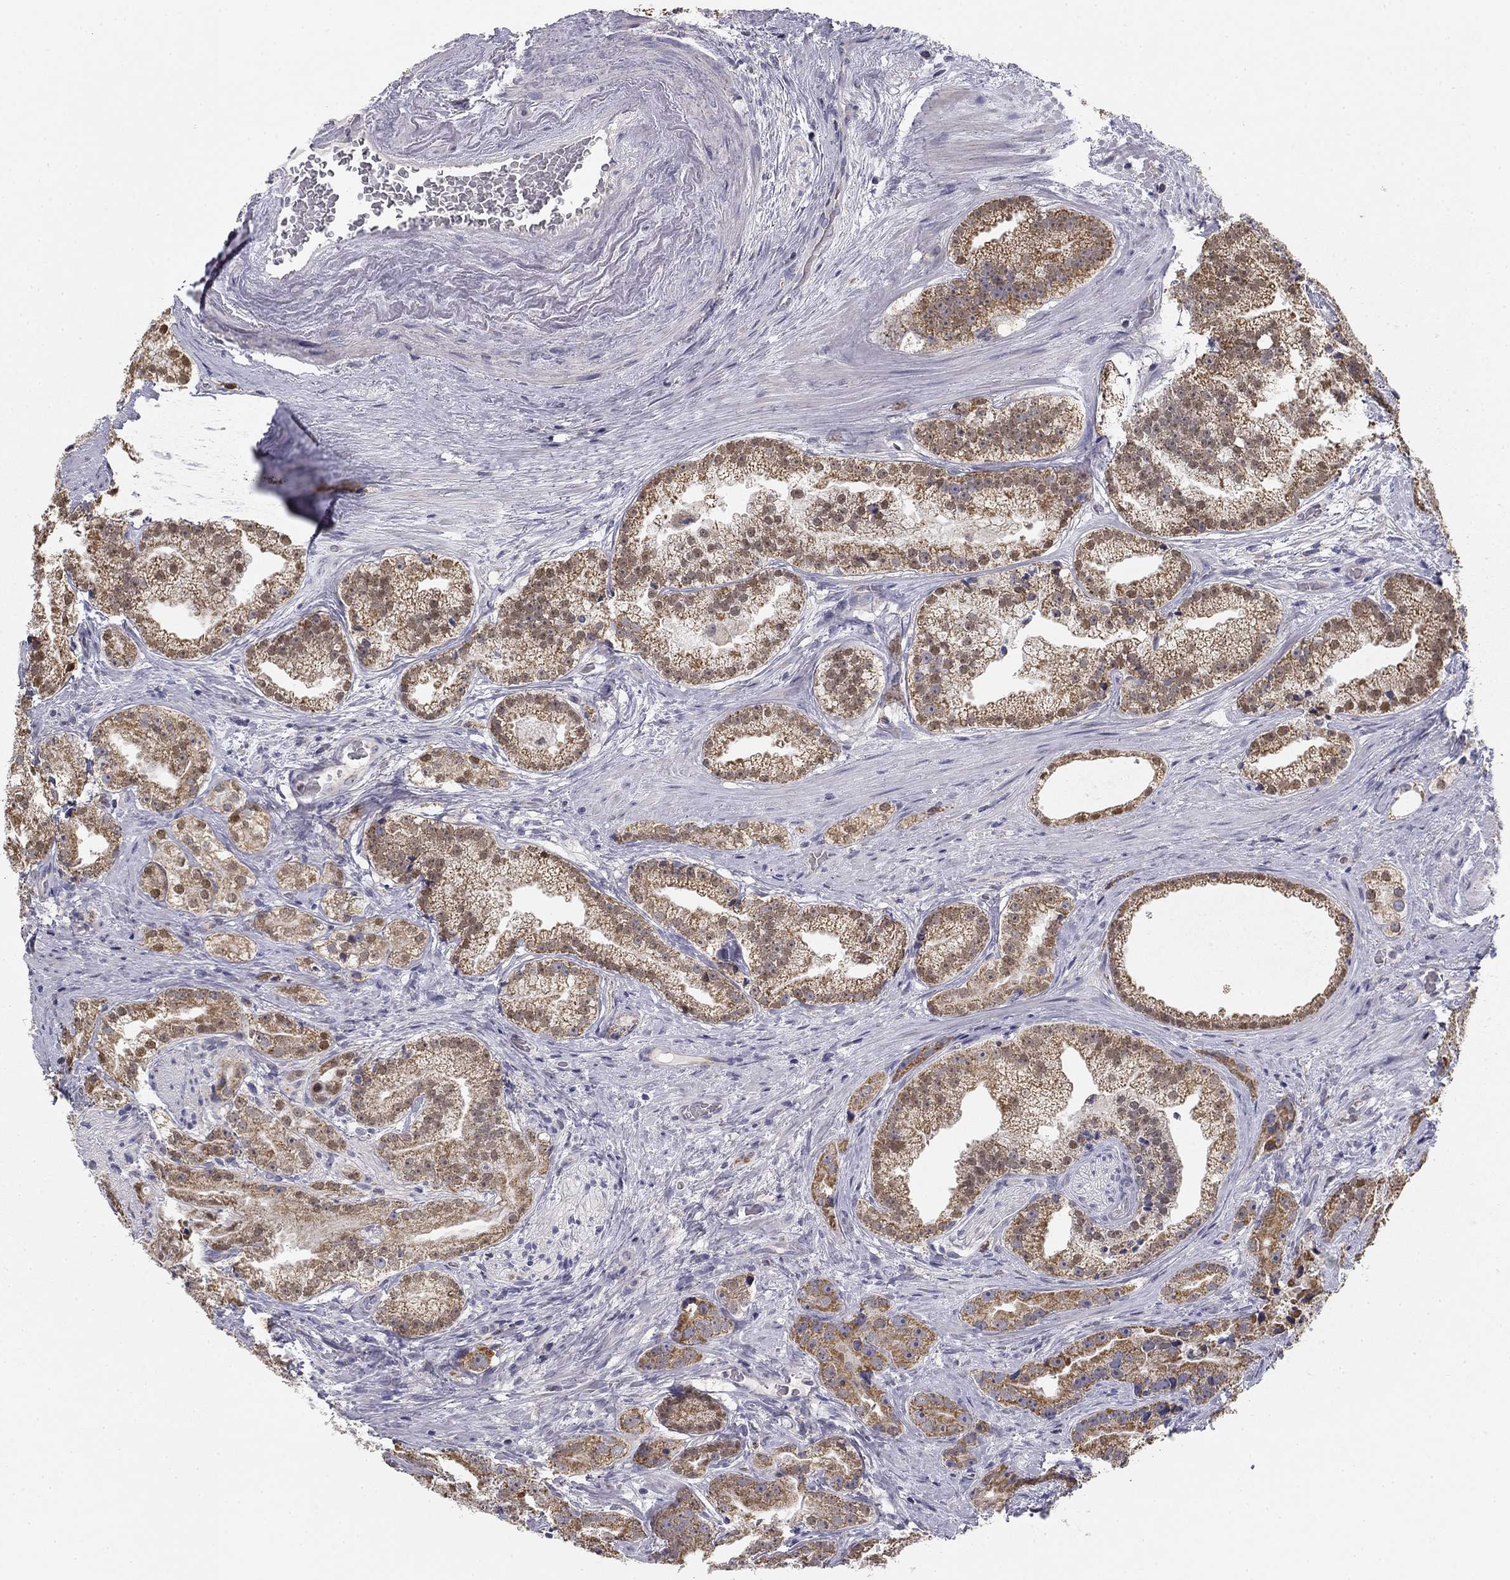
{"staining": {"intensity": "moderate", "quantity": ">75%", "location": "cytoplasmic/membranous"}, "tissue": "prostate cancer", "cell_type": "Tumor cells", "image_type": "cancer", "snomed": [{"axis": "morphology", "description": "Adenocarcinoma, NOS"}, {"axis": "morphology", "description": "Adenocarcinoma, High grade"}, {"axis": "topography", "description": "Prostate"}], "caption": "DAB immunohistochemical staining of prostate cancer shows moderate cytoplasmic/membranous protein expression in about >75% of tumor cells.", "gene": "SLC2A9", "patient": {"sex": "male", "age": 64}}